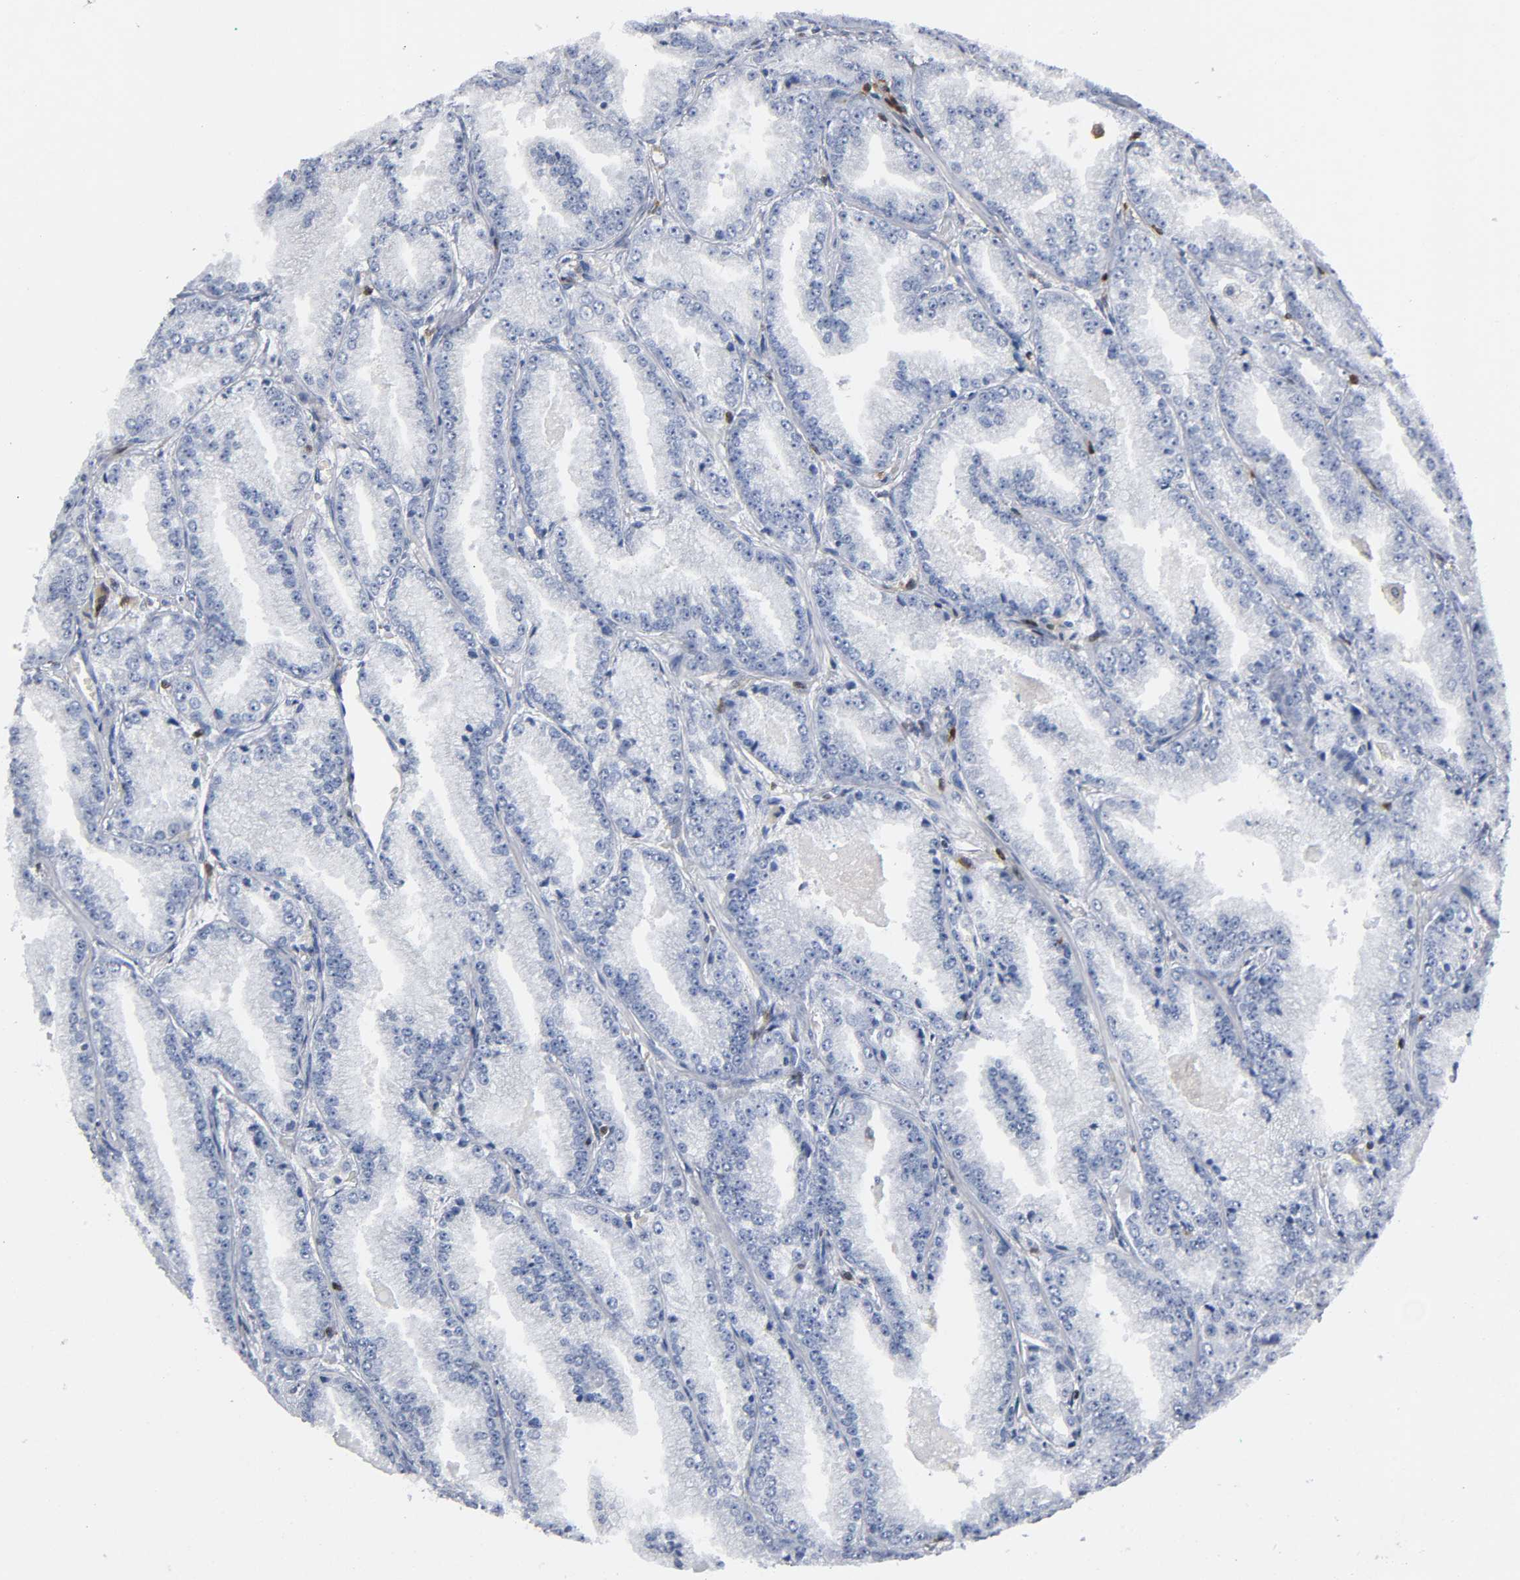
{"staining": {"intensity": "negative", "quantity": "none", "location": "none"}, "tissue": "prostate cancer", "cell_type": "Tumor cells", "image_type": "cancer", "snomed": [{"axis": "morphology", "description": "Adenocarcinoma, High grade"}, {"axis": "topography", "description": "Prostate"}], "caption": "Adenocarcinoma (high-grade) (prostate) was stained to show a protein in brown. There is no significant expression in tumor cells.", "gene": "DOK2", "patient": {"sex": "male", "age": 61}}